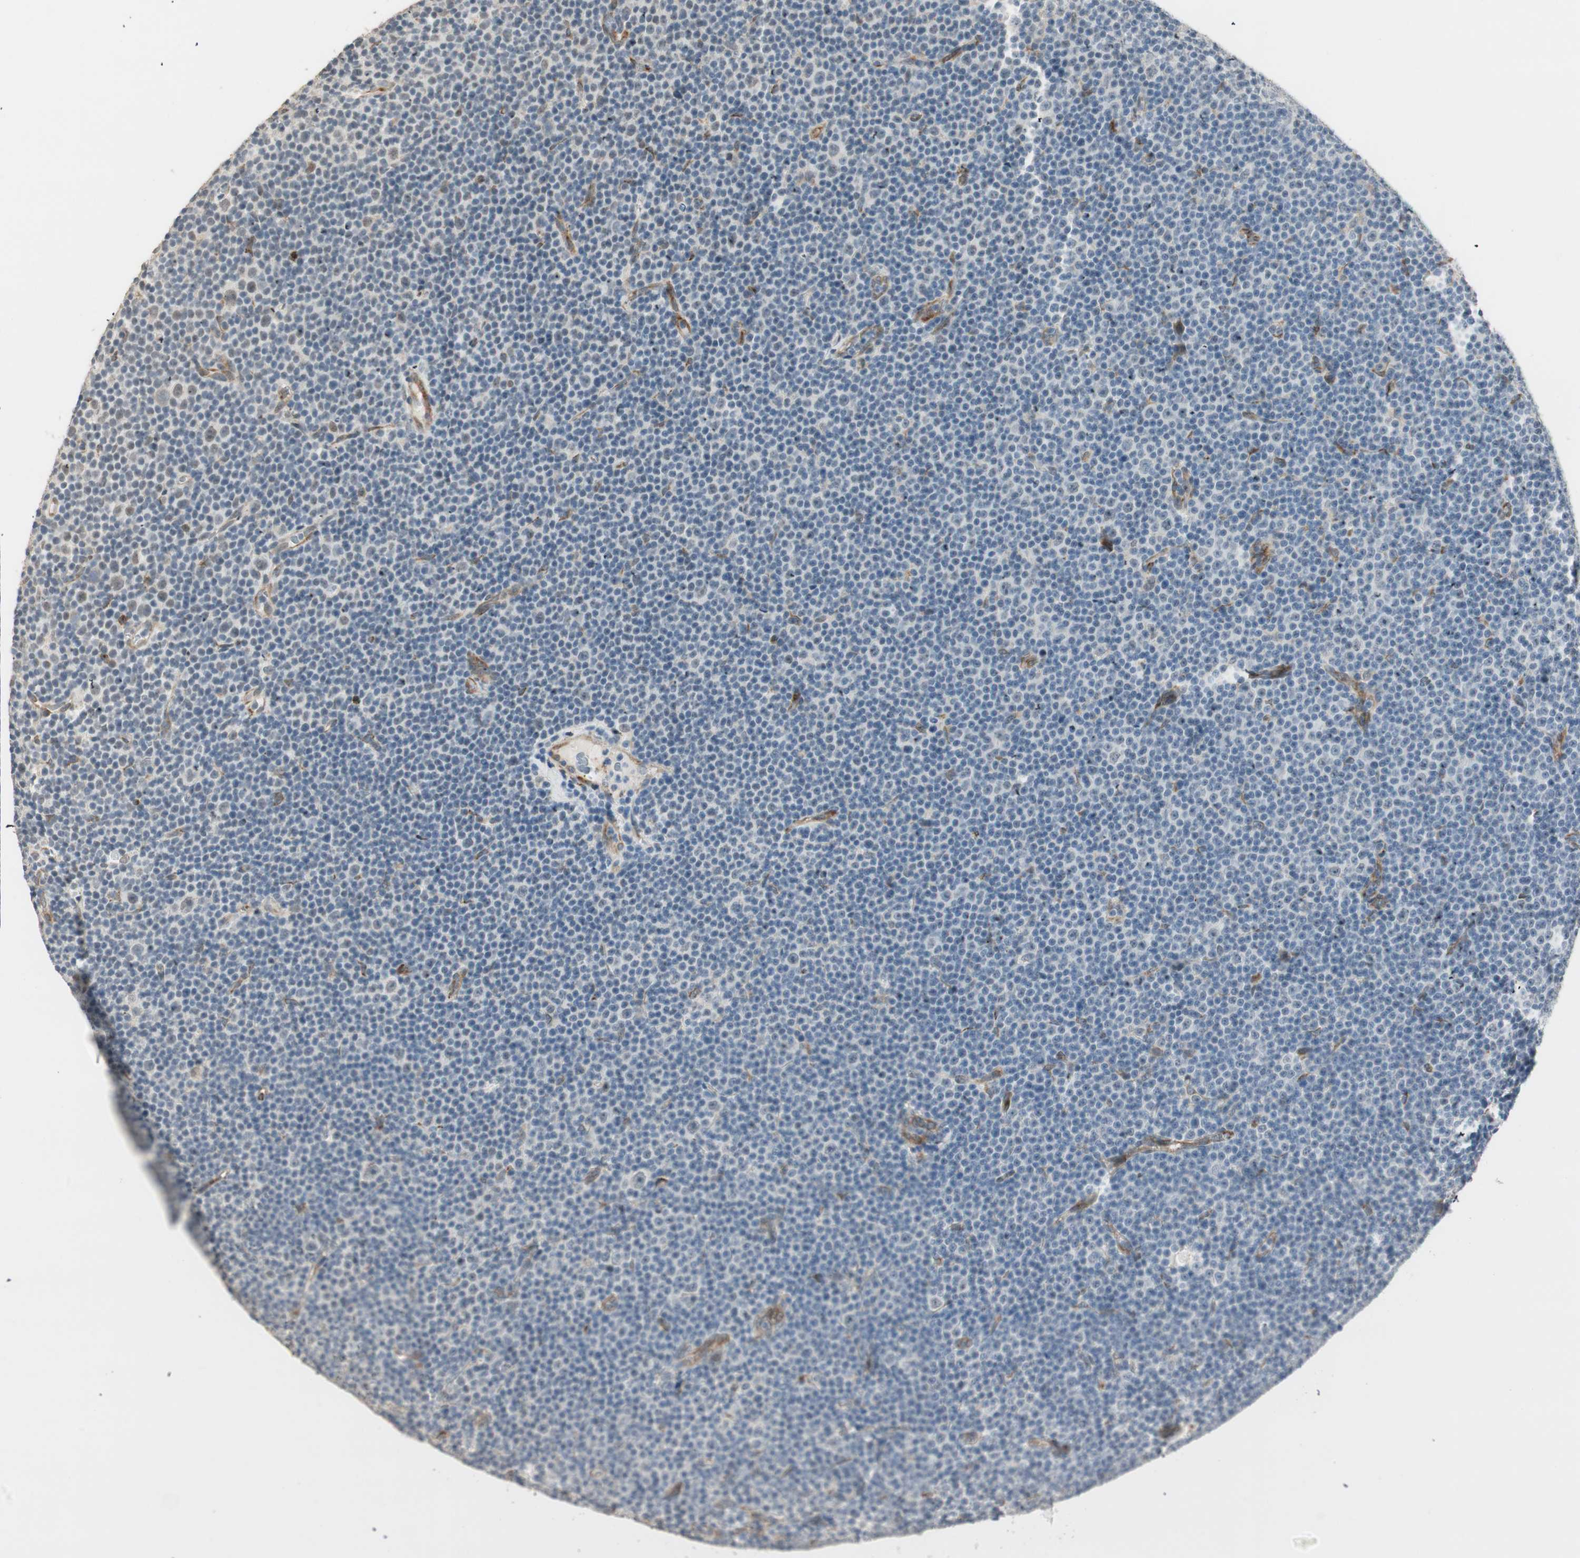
{"staining": {"intensity": "moderate", "quantity": "<25%", "location": "cytoplasmic/membranous"}, "tissue": "lymphoma", "cell_type": "Tumor cells", "image_type": "cancer", "snomed": [{"axis": "morphology", "description": "Malignant lymphoma, non-Hodgkin's type, Low grade"}, {"axis": "topography", "description": "Lymph node"}], "caption": "Brown immunohistochemical staining in low-grade malignant lymphoma, non-Hodgkin's type reveals moderate cytoplasmic/membranous expression in about <25% of tumor cells. Nuclei are stained in blue.", "gene": "TASOR", "patient": {"sex": "female", "age": 67}}